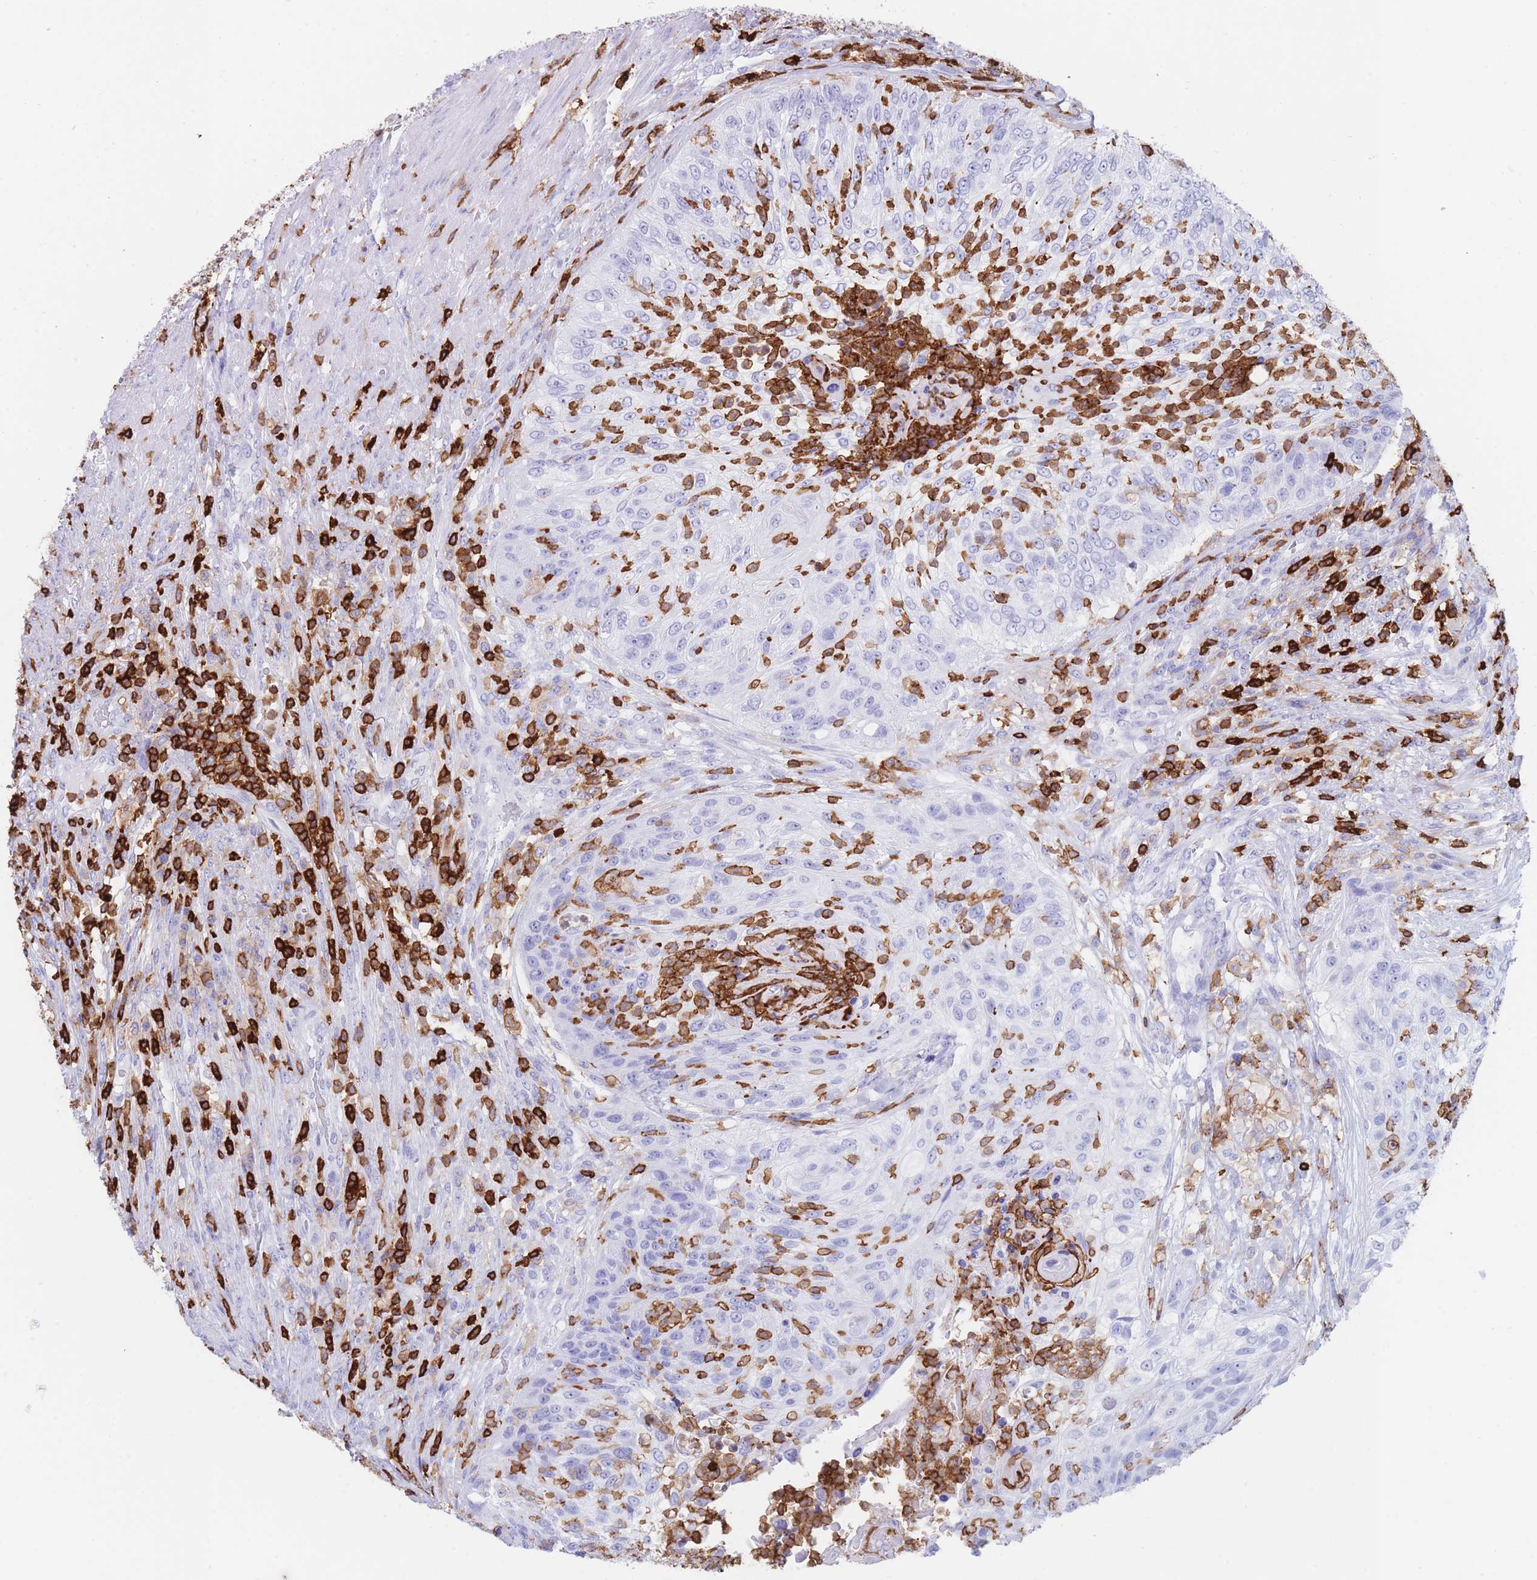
{"staining": {"intensity": "negative", "quantity": "none", "location": "none"}, "tissue": "urothelial cancer", "cell_type": "Tumor cells", "image_type": "cancer", "snomed": [{"axis": "morphology", "description": "Urothelial carcinoma, High grade"}, {"axis": "topography", "description": "Urinary bladder"}], "caption": "The micrograph reveals no significant positivity in tumor cells of urothelial cancer. The staining was performed using DAB to visualize the protein expression in brown, while the nuclei were stained in blue with hematoxylin (Magnification: 20x).", "gene": "CORO1A", "patient": {"sex": "female", "age": 60}}